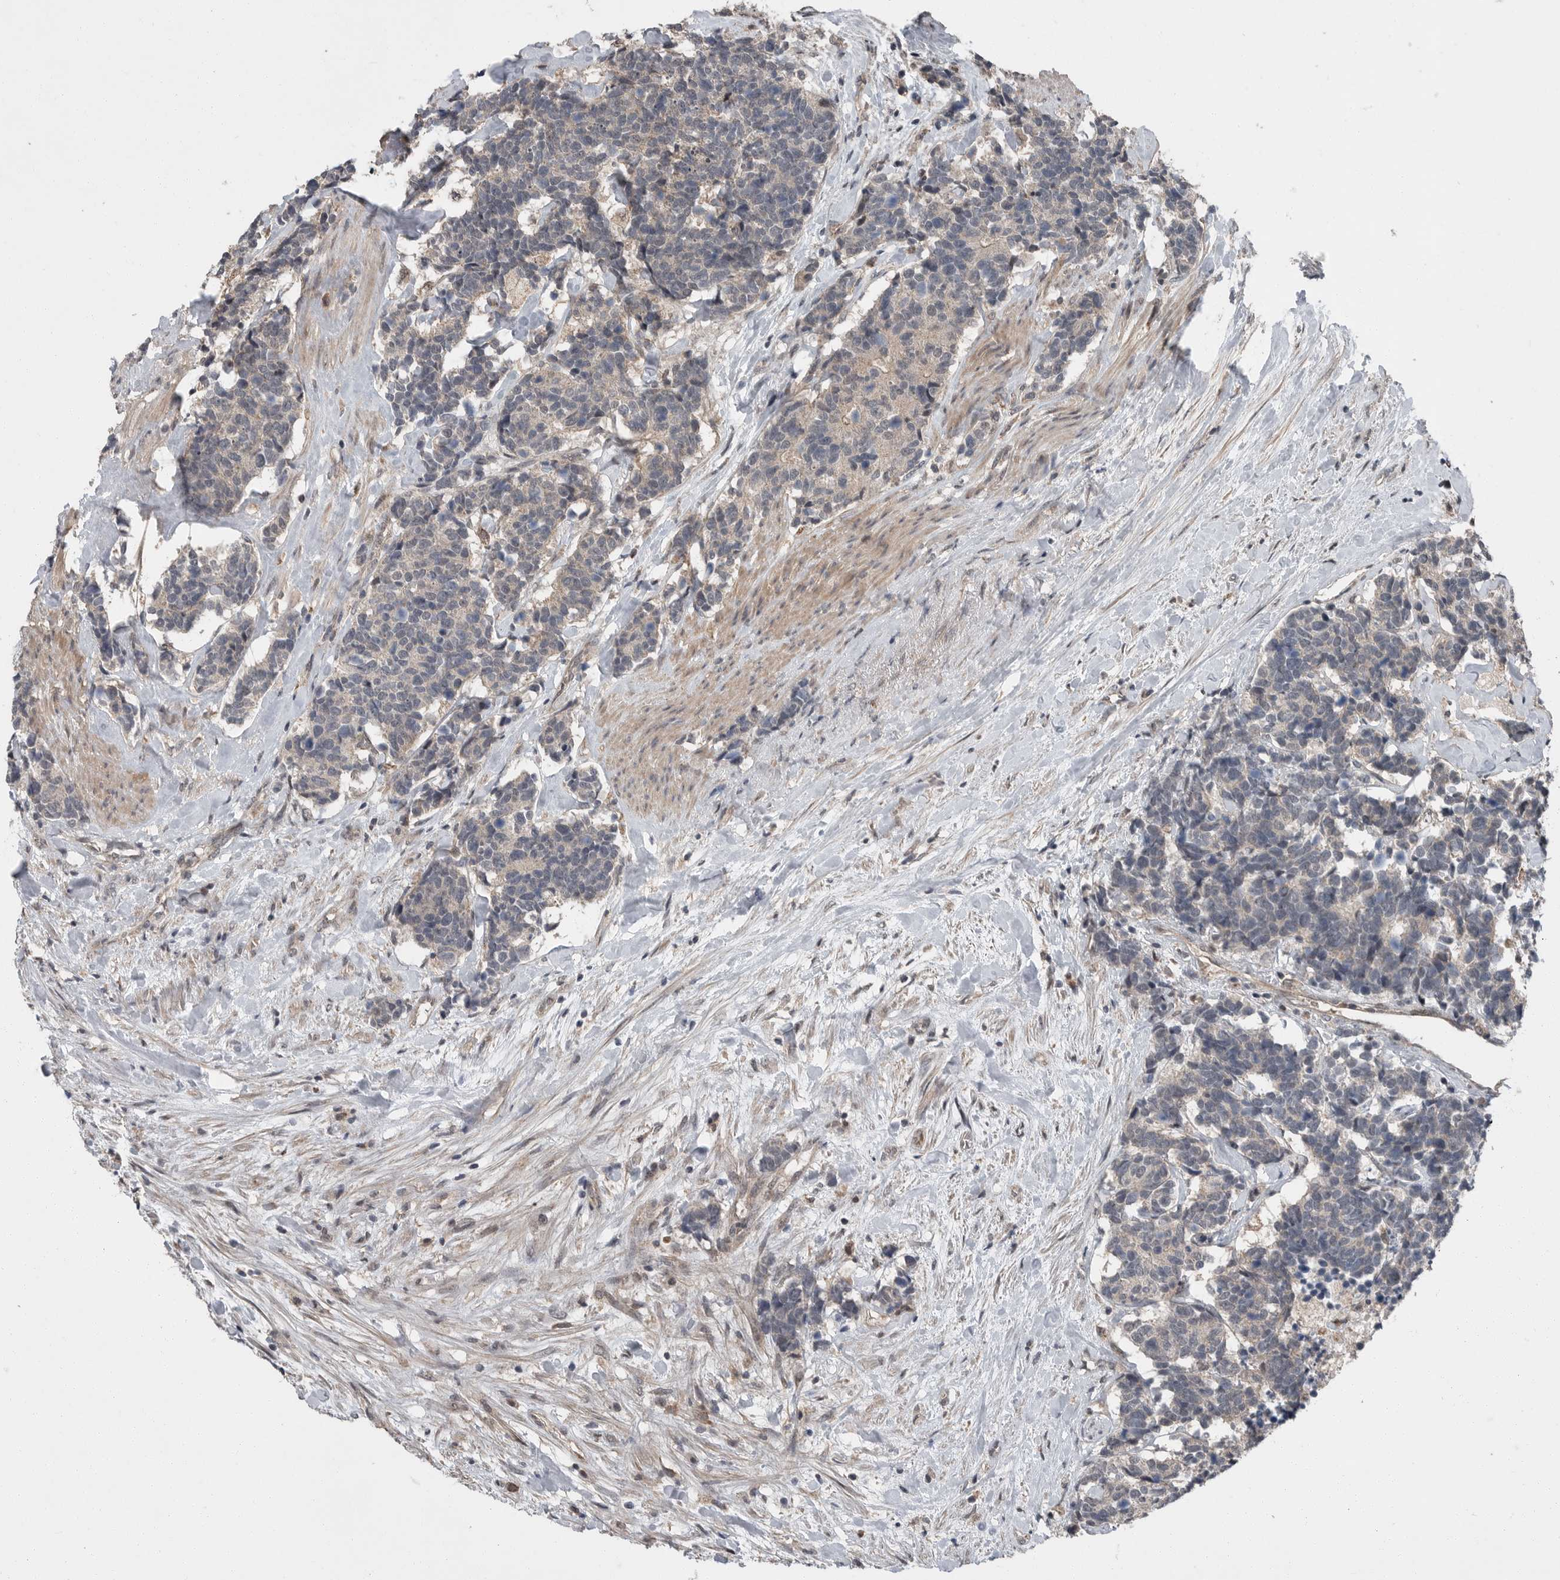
{"staining": {"intensity": "weak", "quantity": "25%-75%", "location": "cytoplasmic/membranous"}, "tissue": "carcinoid", "cell_type": "Tumor cells", "image_type": "cancer", "snomed": [{"axis": "morphology", "description": "Carcinoma, NOS"}, {"axis": "morphology", "description": "Carcinoid, malignant, NOS"}, {"axis": "topography", "description": "Urinary bladder"}], "caption": "Immunohistochemistry photomicrograph of neoplastic tissue: human carcinoid stained using immunohistochemistry (IHC) exhibits low levels of weak protein expression localized specifically in the cytoplasmic/membranous of tumor cells, appearing as a cytoplasmic/membranous brown color.", "gene": "SCP2", "patient": {"sex": "male", "age": 57}}